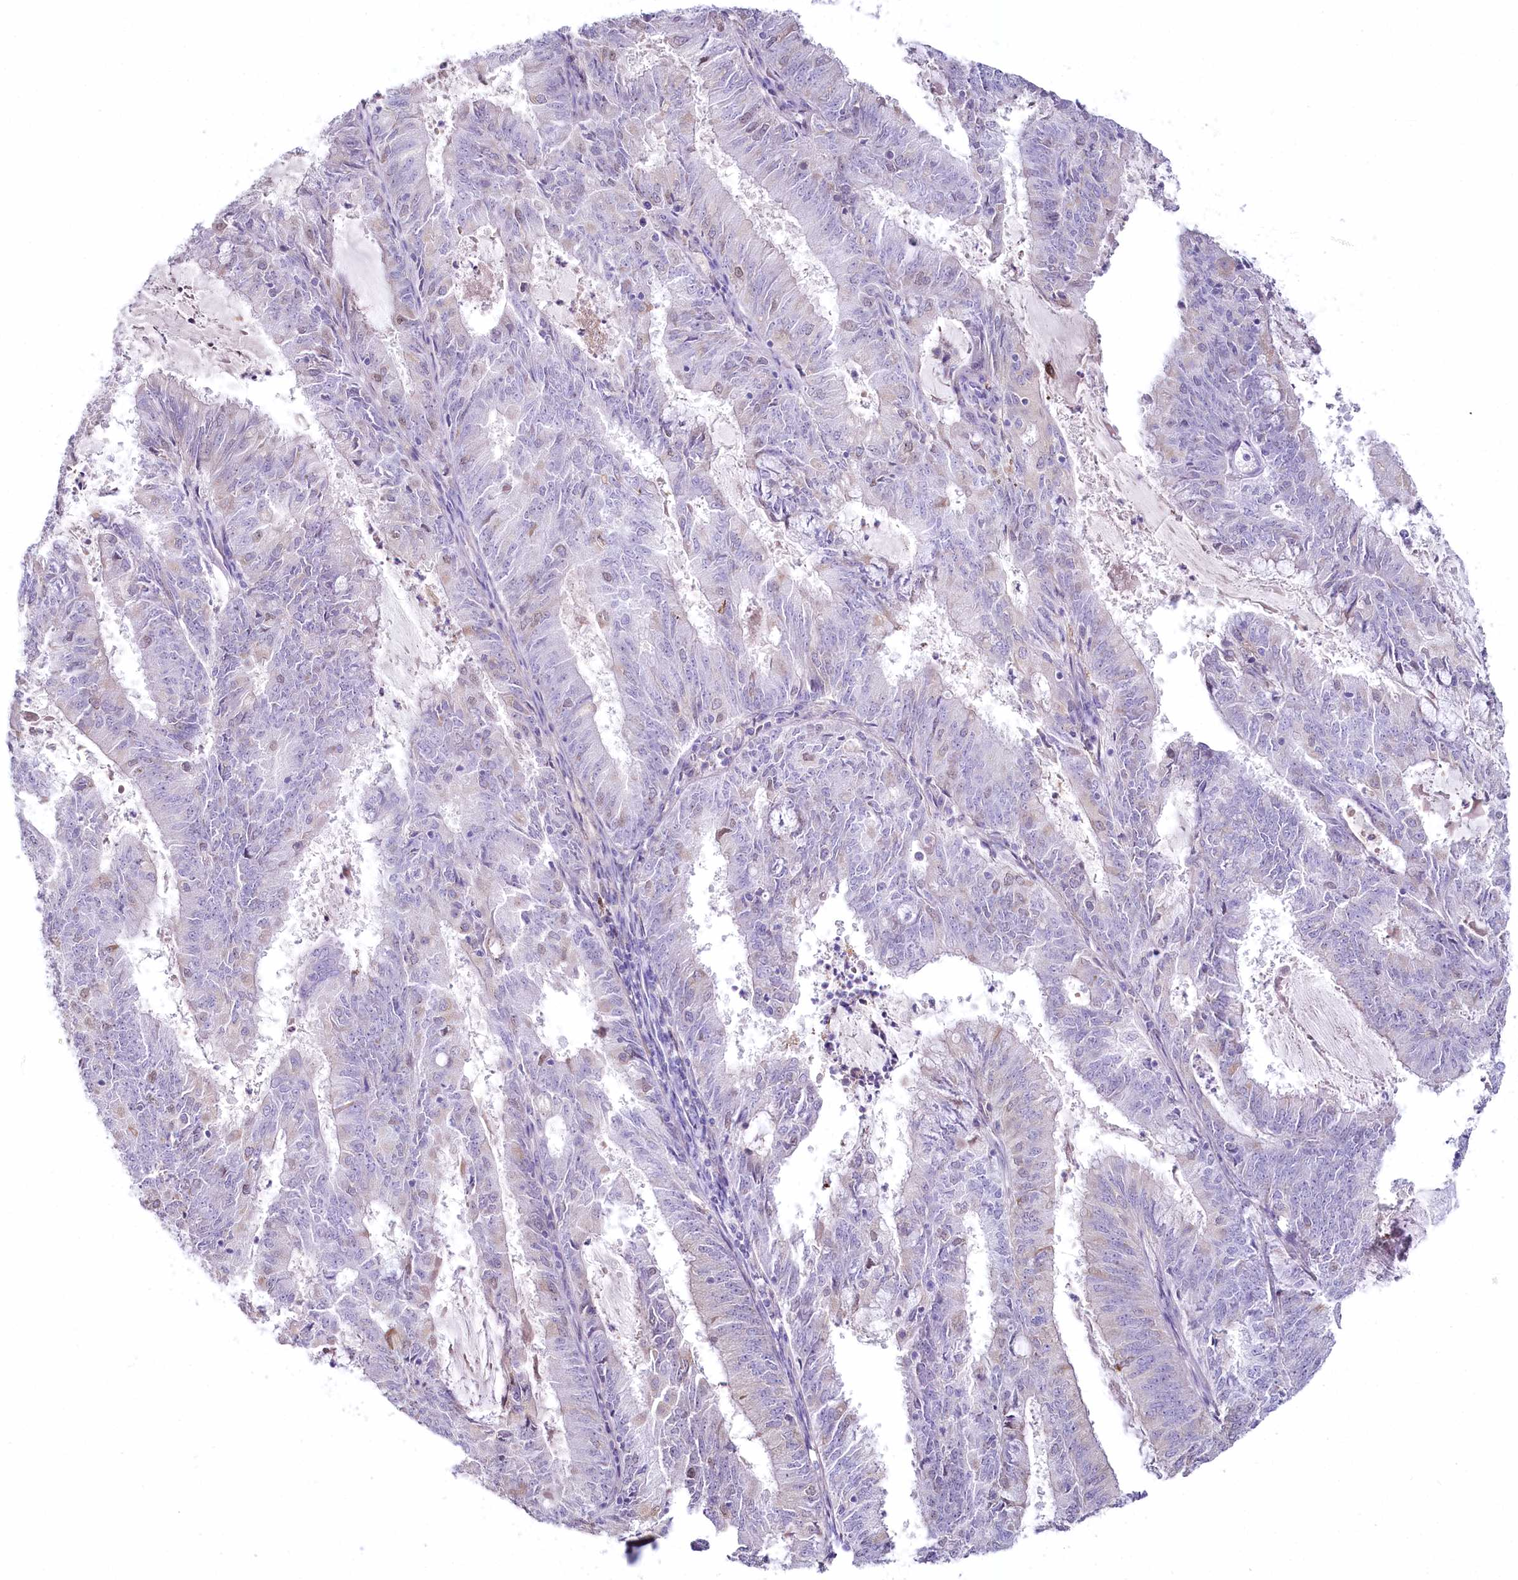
{"staining": {"intensity": "negative", "quantity": "none", "location": "none"}, "tissue": "endometrial cancer", "cell_type": "Tumor cells", "image_type": "cancer", "snomed": [{"axis": "morphology", "description": "Adenocarcinoma, NOS"}, {"axis": "topography", "description": "Endometrium"}], "caption": "High power microscopy histopathology image of an immunohistochemistry (IHC) histopathology image of adenocarcinoma (endometrial), revealing no significant staining in tumor cells. Nuclei are stained in blue.", "gene": "MYOZ1", "patient": {"sex": "female", "age": 57}}